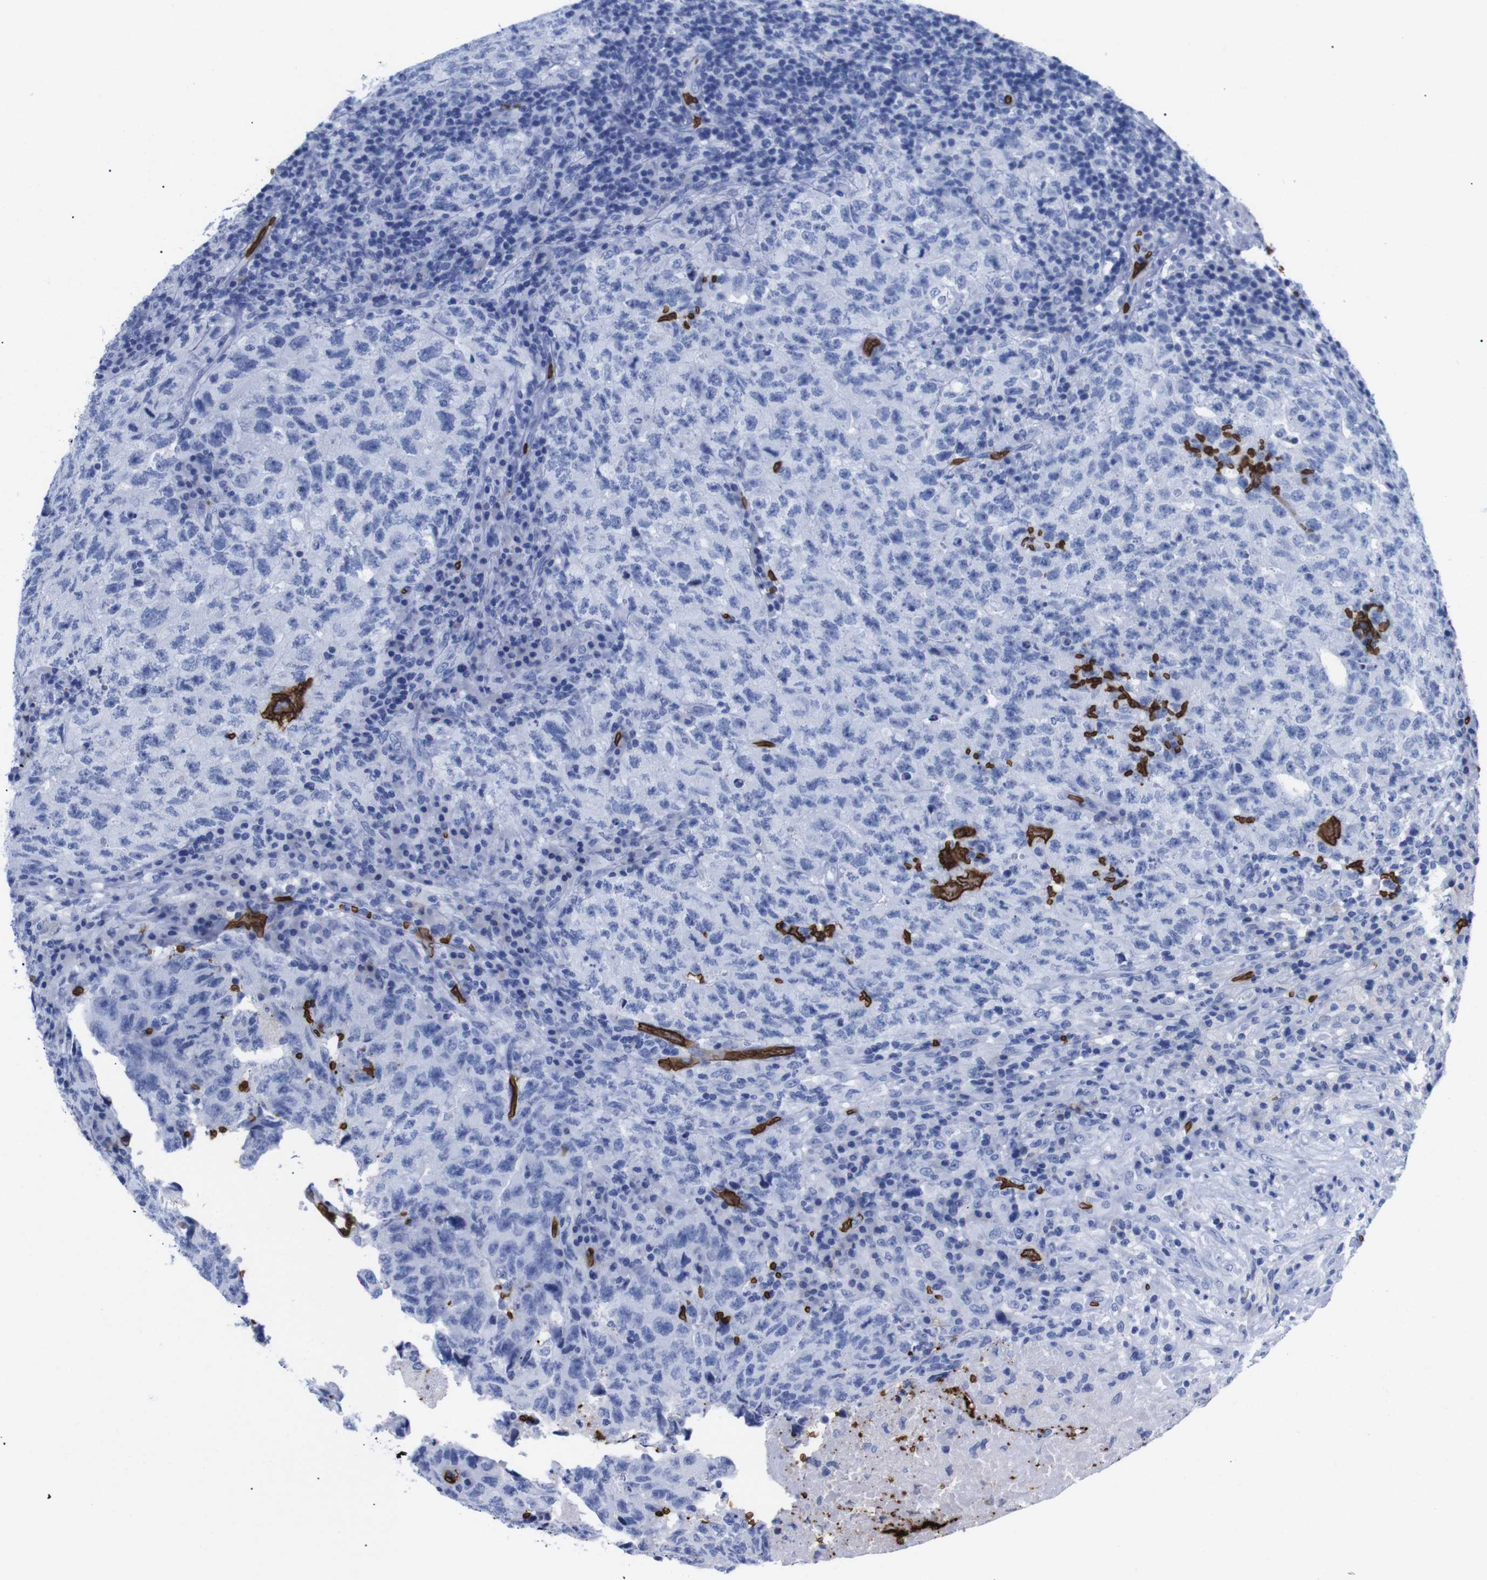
{"staining": {"intensity": "negative", "quantity": "none", "location": "none"}, "tissue": "testis cancer", "cell_type": "Tumor cells", "image_type": "cancer", "snomed": [{"axis": "morphology", "description": "Necrosis, NOS"}, {"axis": "morphology", "description": "Carcinoma, Embryonal, NOS"}, {"axis": "topography", "description": "Testis"}], "caption": "Tumor cells are negative for protein expression in human testis cancer.", "gene": "S1PR2", "patient": {"sex": "male", "age": 19}}